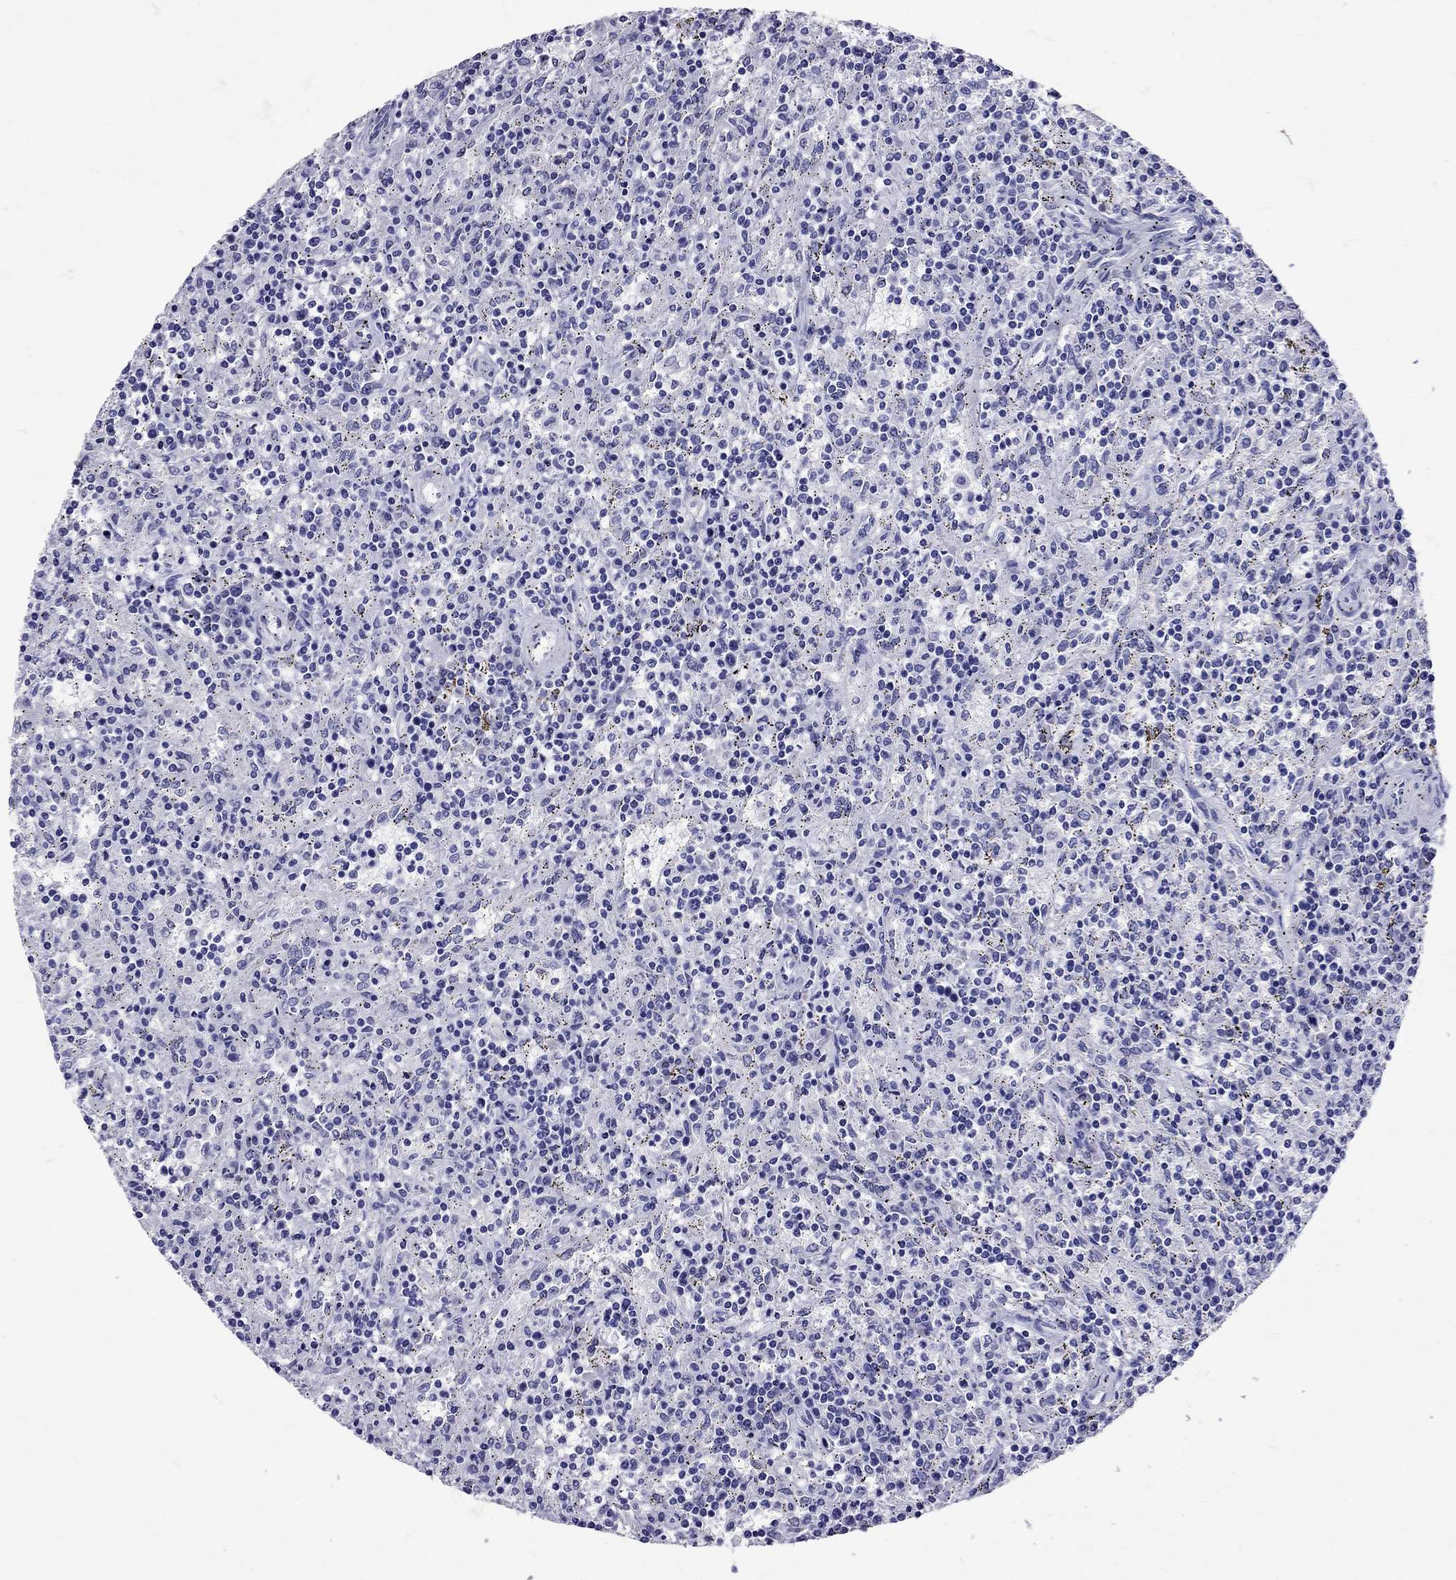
{"staining": {"intensity": "negative", "quantity": "none", "location": "none"}, "tissue": "lymphoma", "cell_type": "Tumor cells", "image_type": "cancer", "snomed": [{"axis": "morphology", "description": "Malignant lymphoma, non-Hodgkin's type, Low grade"}, {"axis": "topography", "description": "Spleen"}], "caption": "A histopathology image of human lymphoma is negative for staining in tumor cells.", "gene": "AVP", "patient": {"sex": "male", "age": 62}}